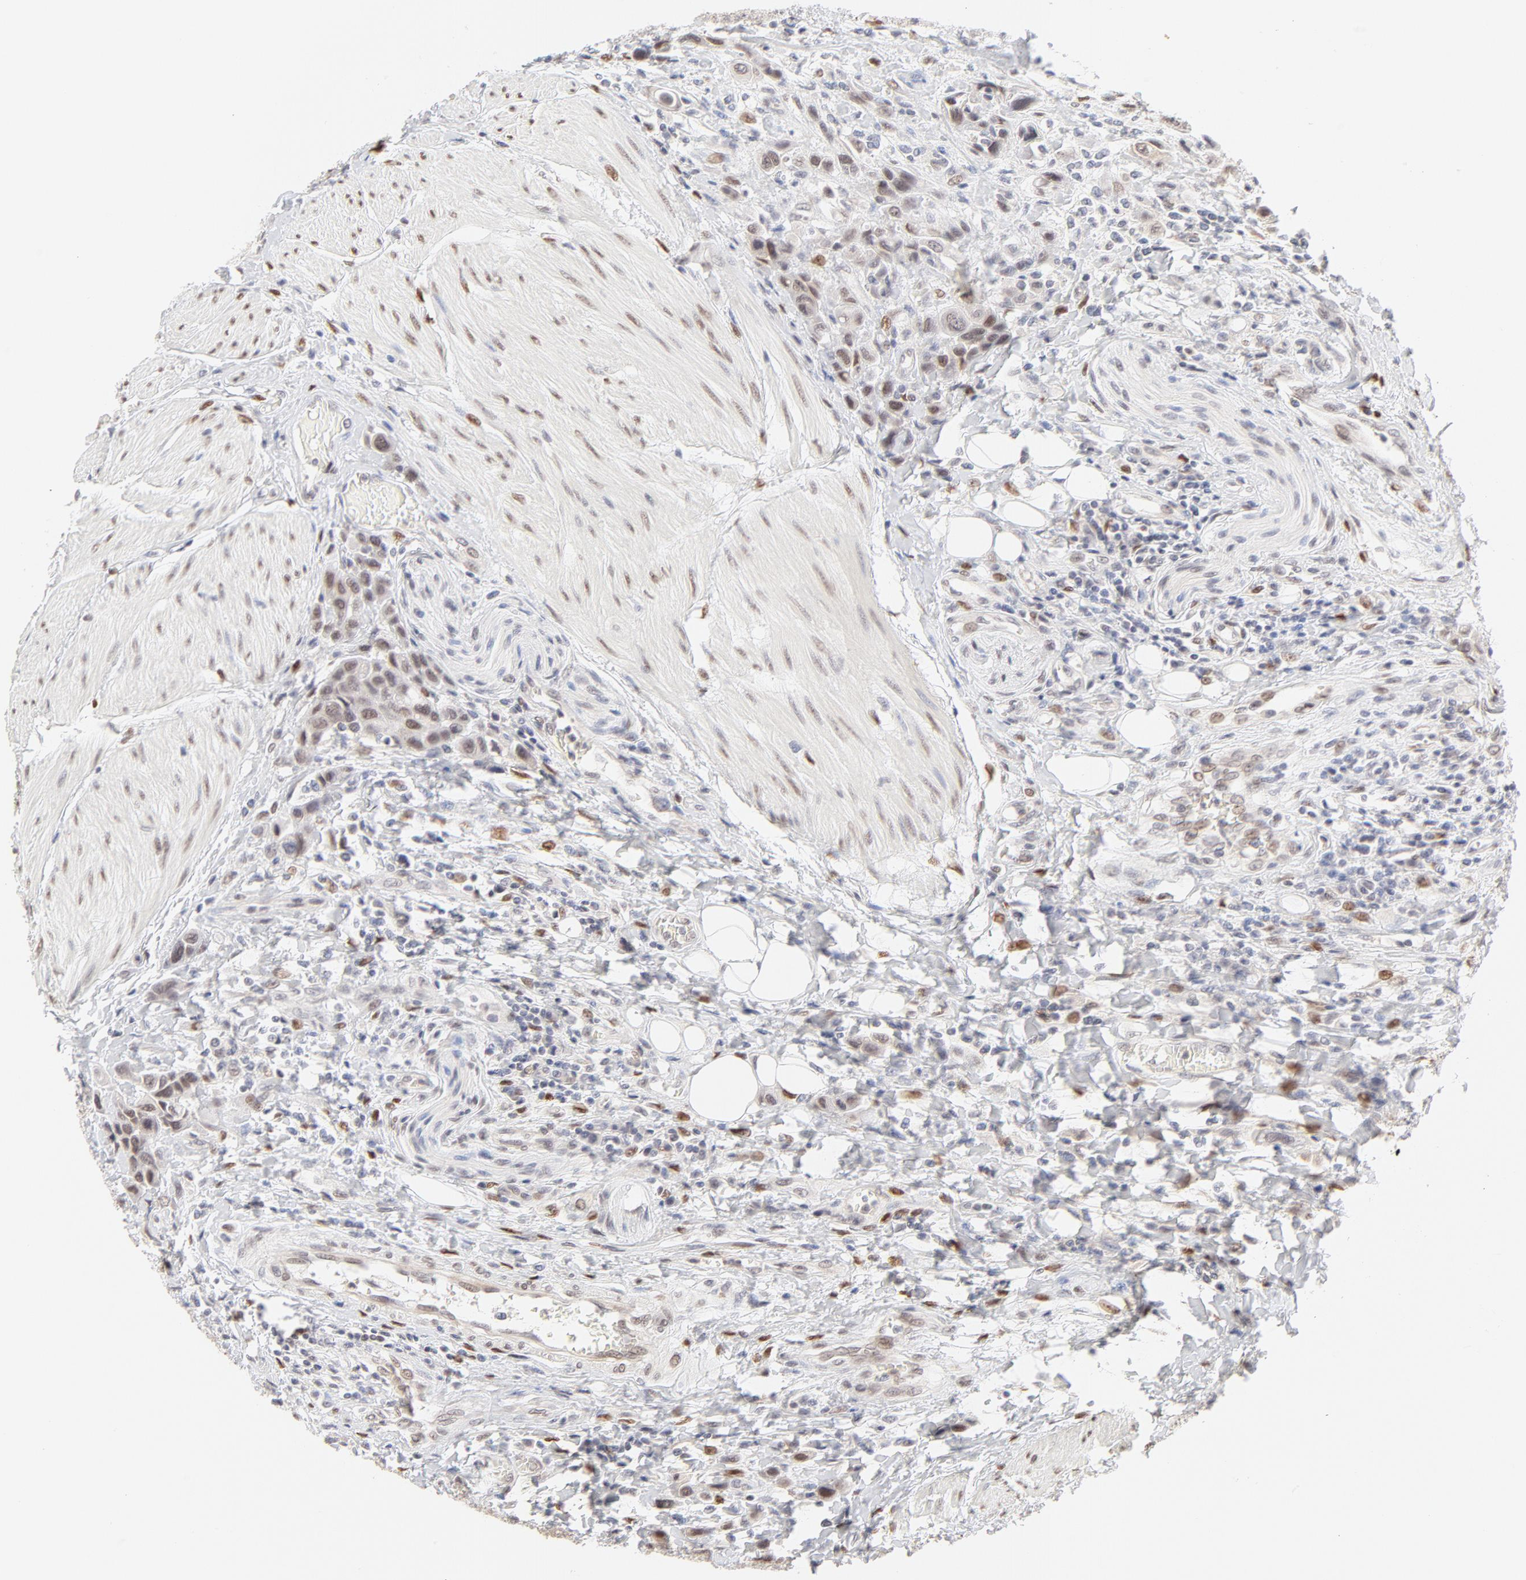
{"staining": {"intensity": "weak", "quantity": ">75%", "location": "nuclear"}, "tissue": "urothelial cancer", "cell_type": "Tumor cells", "image_type": "cancer", "snomed": [{"axis": "morphology", "description": "Urothelial carcinoma, High grade"}, {"axis": "topography", "description": "Urinary bladder"}], "caption": "About >75% of tumor cells in human urothelial cancer exhibit weak nuclear protein positivity as visualized by brown immunohistochemical staining.", "gene": "PBX3", "patient": {"sex": "male", "age": 50}}